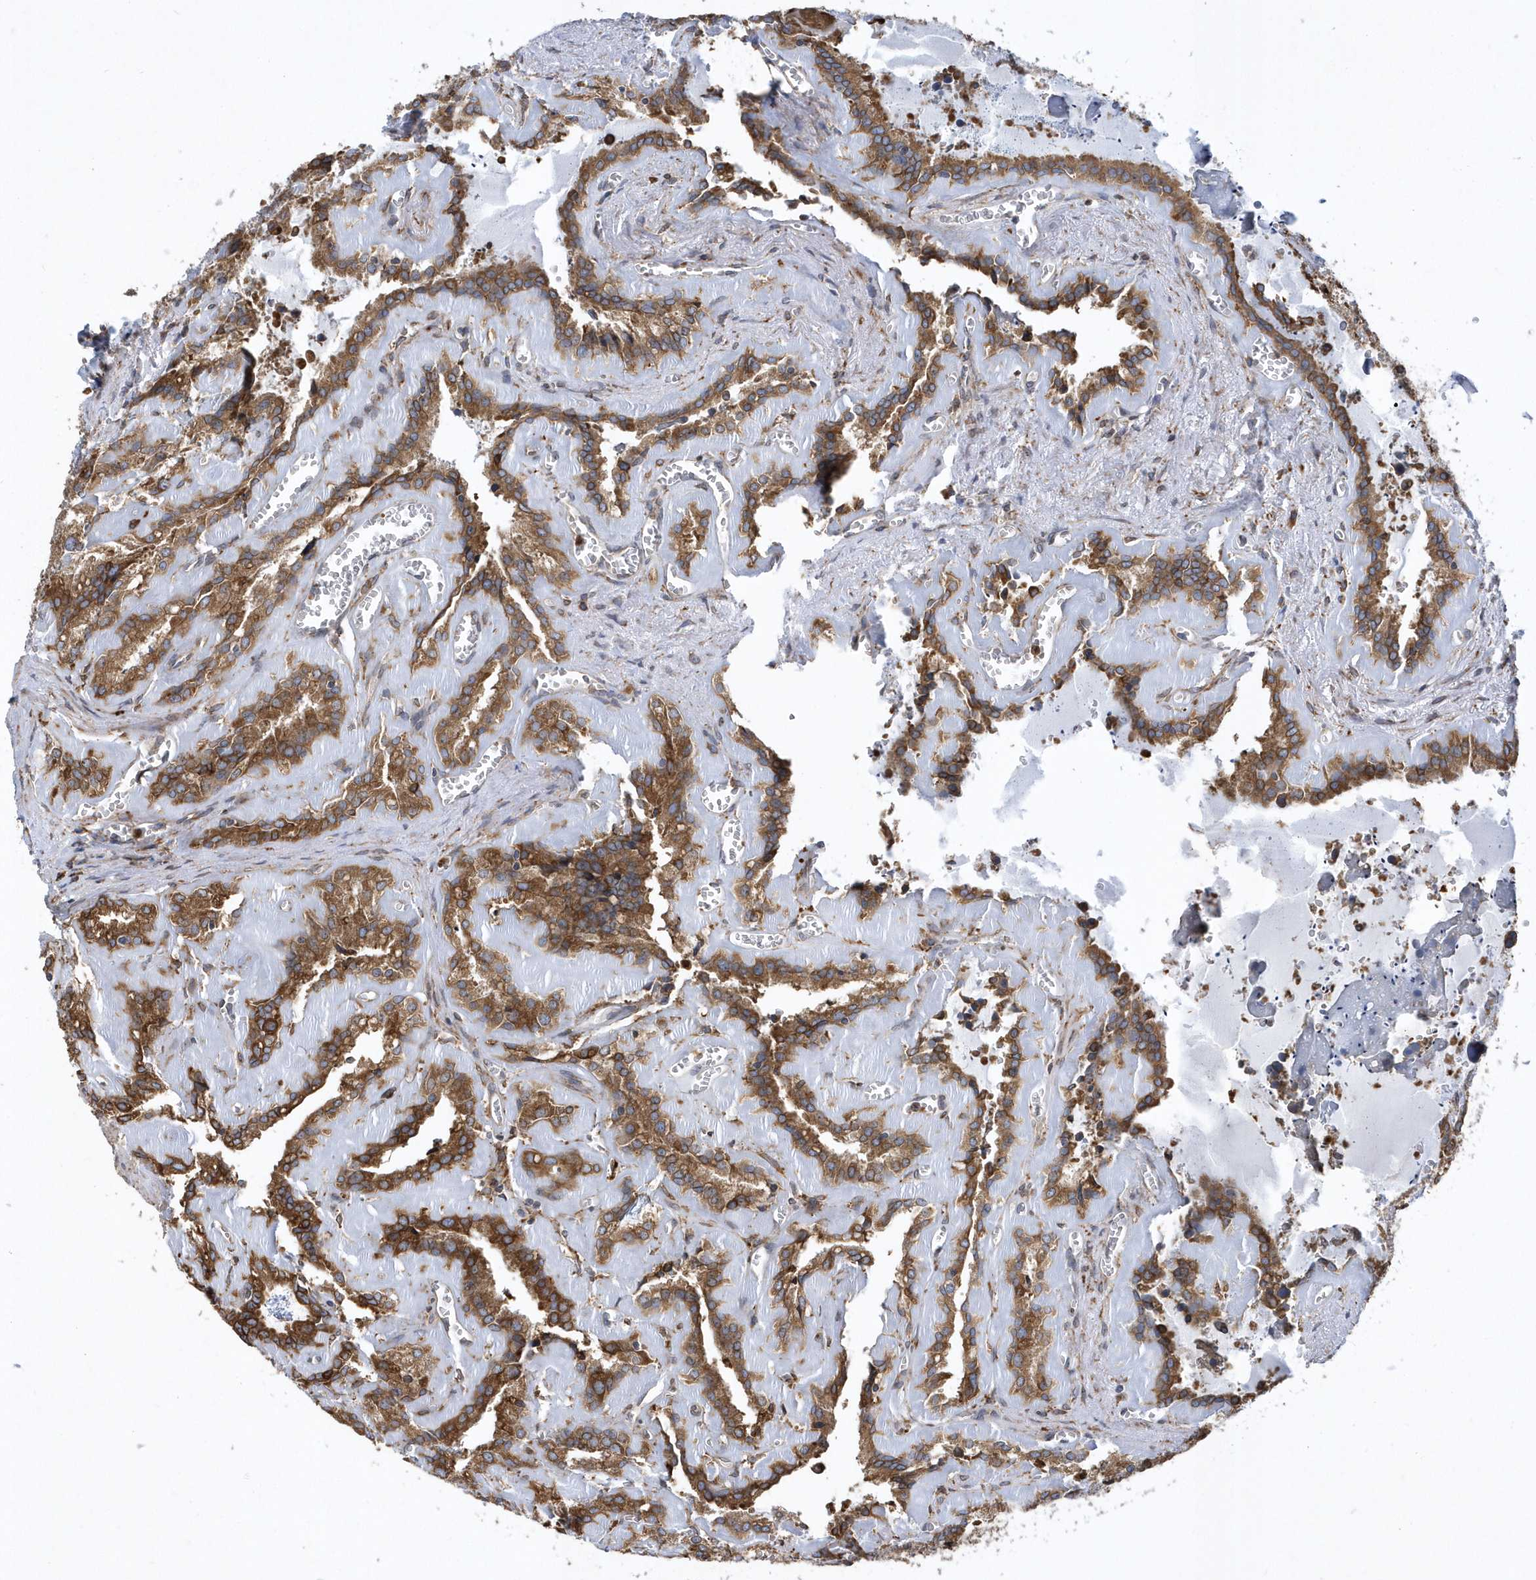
{"staining": {"intensity": "moderate", "quantity": ">75%", "location": "cytoplasmic/membranous"}, "tissue": "seminal vesicle", "cell_type": "Glandular cells", "image_type": "normal", "snomed": [{"axis": "morphology", "description": "Normal tissue, NOS"}, {"axis": "topography", "description": "Prostate"}, {"axis": "topography", "description": "Seminal veicle"}], "caption": "About >75% of glandular cells in benign seminal vesicle show moderate cytoplasmic/membranous protein staining as visualized by brown immunohistochemical staining.", "gene": "VAMP7", "patient": {"sex": "male", "age": 59}}